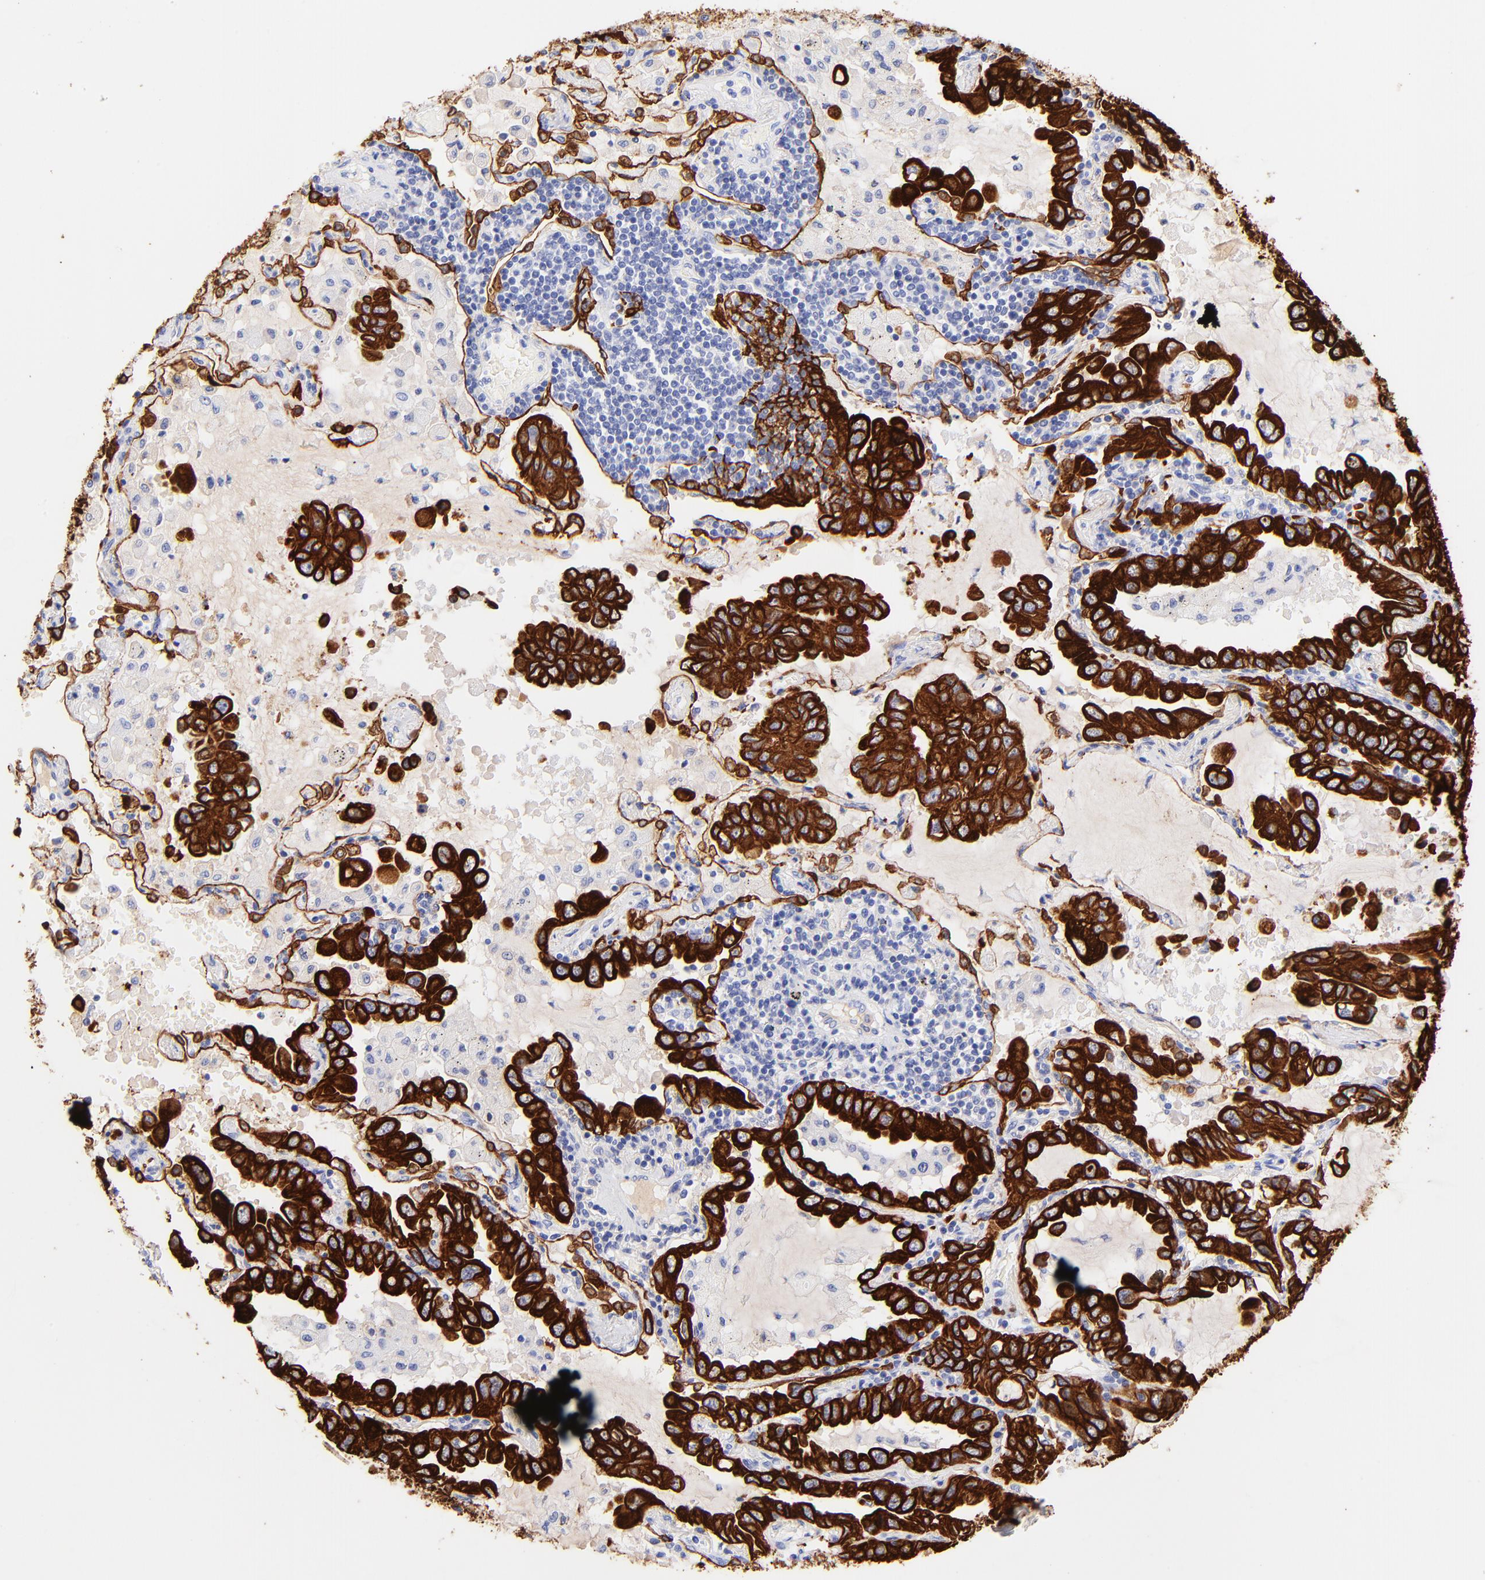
{"staining": {"intensity": "strong", "quantity": ">75%", "location": "cytoplasmic/membranous"}, "tissue": "lung cancer", "cell_type": "Tumor cells", "image_type": "cancer", "snomed": [{"axis": "morphology", "description": "Adenocarcinoma, NOS"}, {"axis": "topography", "description": "Lung"}], "caption": "Protein staining by immunohistochemistry shows strong cytoplasmic/membranous staining in about >75% of tumor cells in lung cancer.", "gene": "KRT19", "patient": {"sex": "male", "age": 64}}